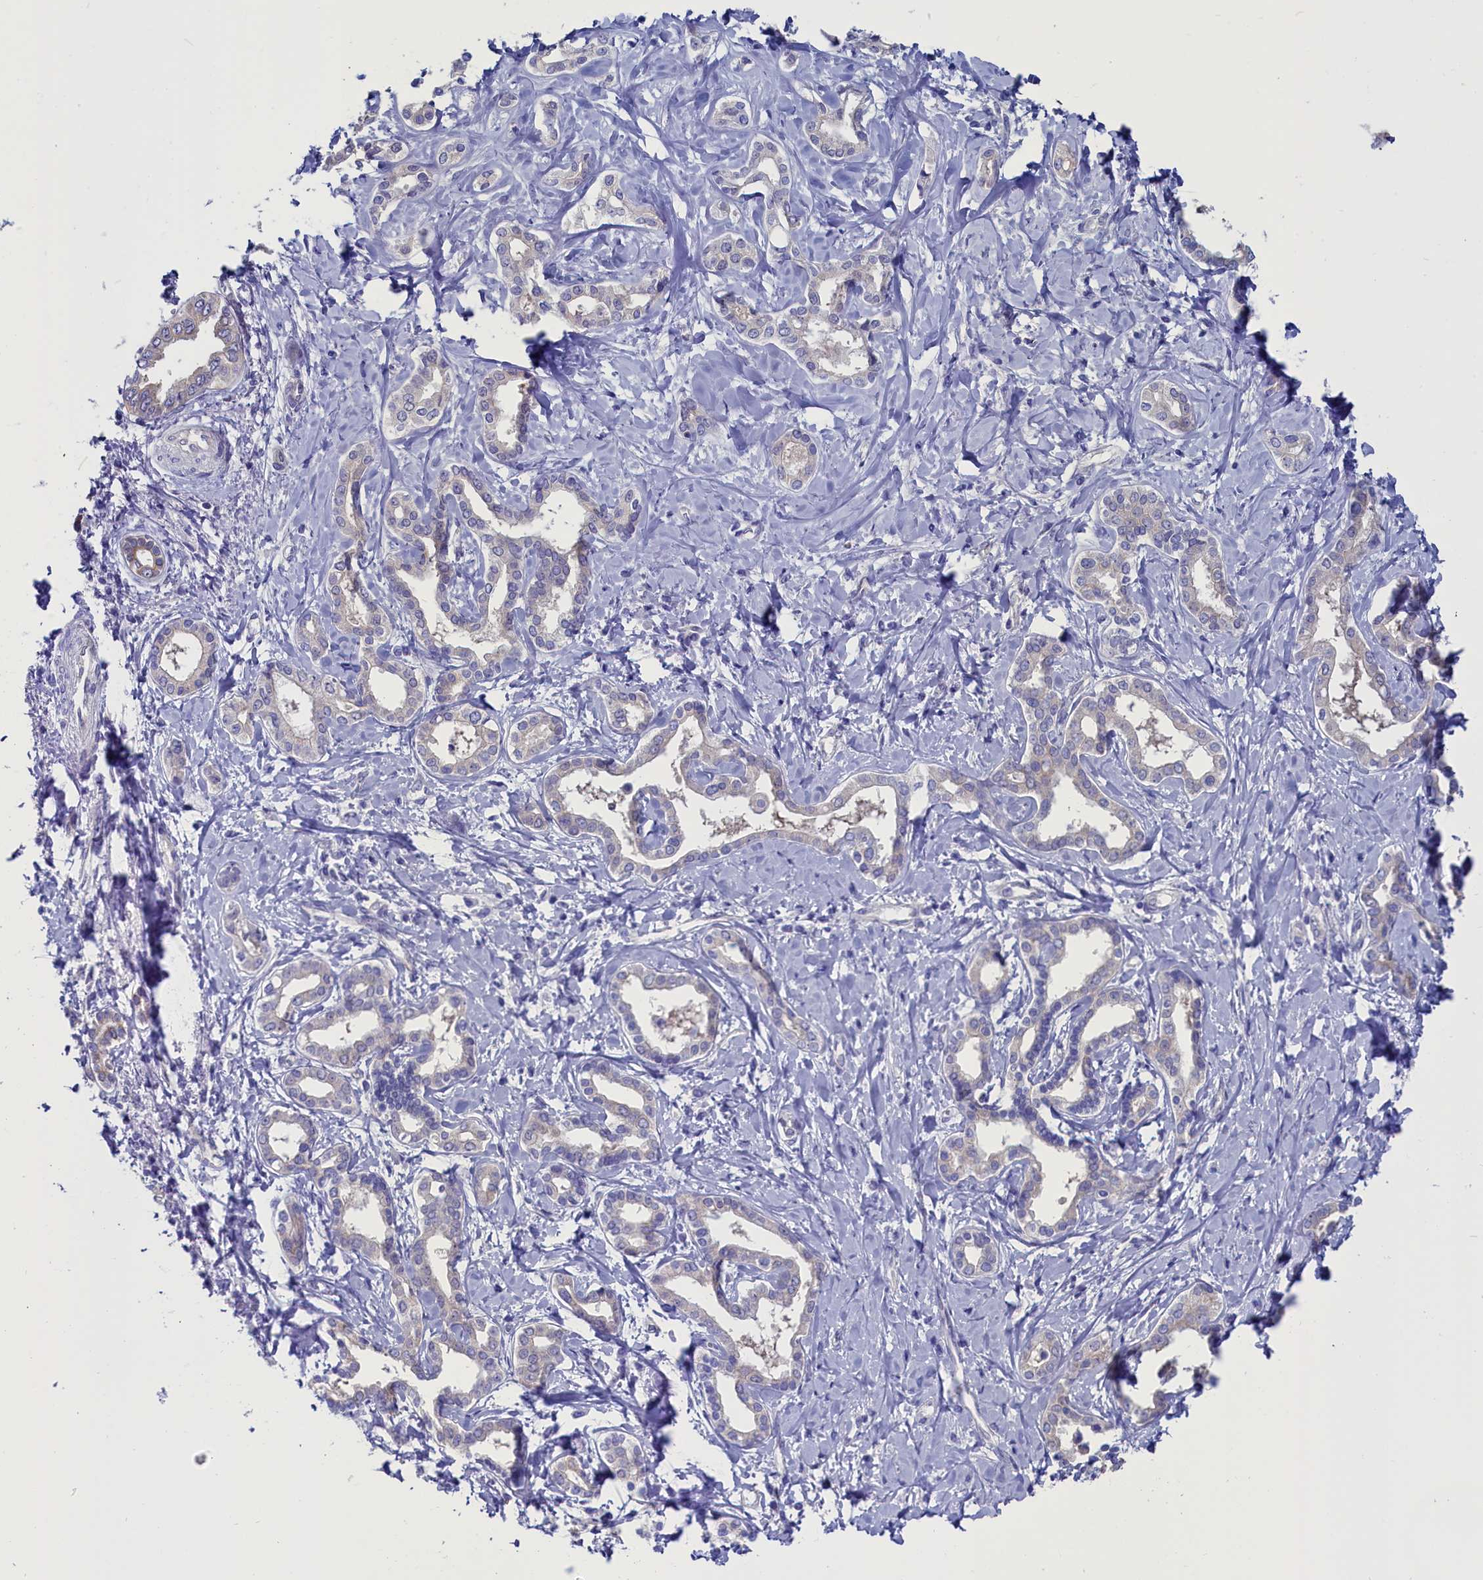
{"staining": {"intensity": "negative", "quantity": "none", "location": "none"}, "tissue": "liver cancer", "cell_type": "Tumor cells", "image_type": "cancer", "snomed": [{"axis": "morphology", "description": "Cholangiocarcinoma"}, {"axis": "topography", "description": "Liver"}], "caption": "This micrograph is of cholangiocarcinoma (liver) stained with IHC to label a protein in brown with the nuclei are counter-stained blue. There is no staining in tumor cells.", "gene": "CIAPIN1", "patient": {"sex": "female", "age": 77}}